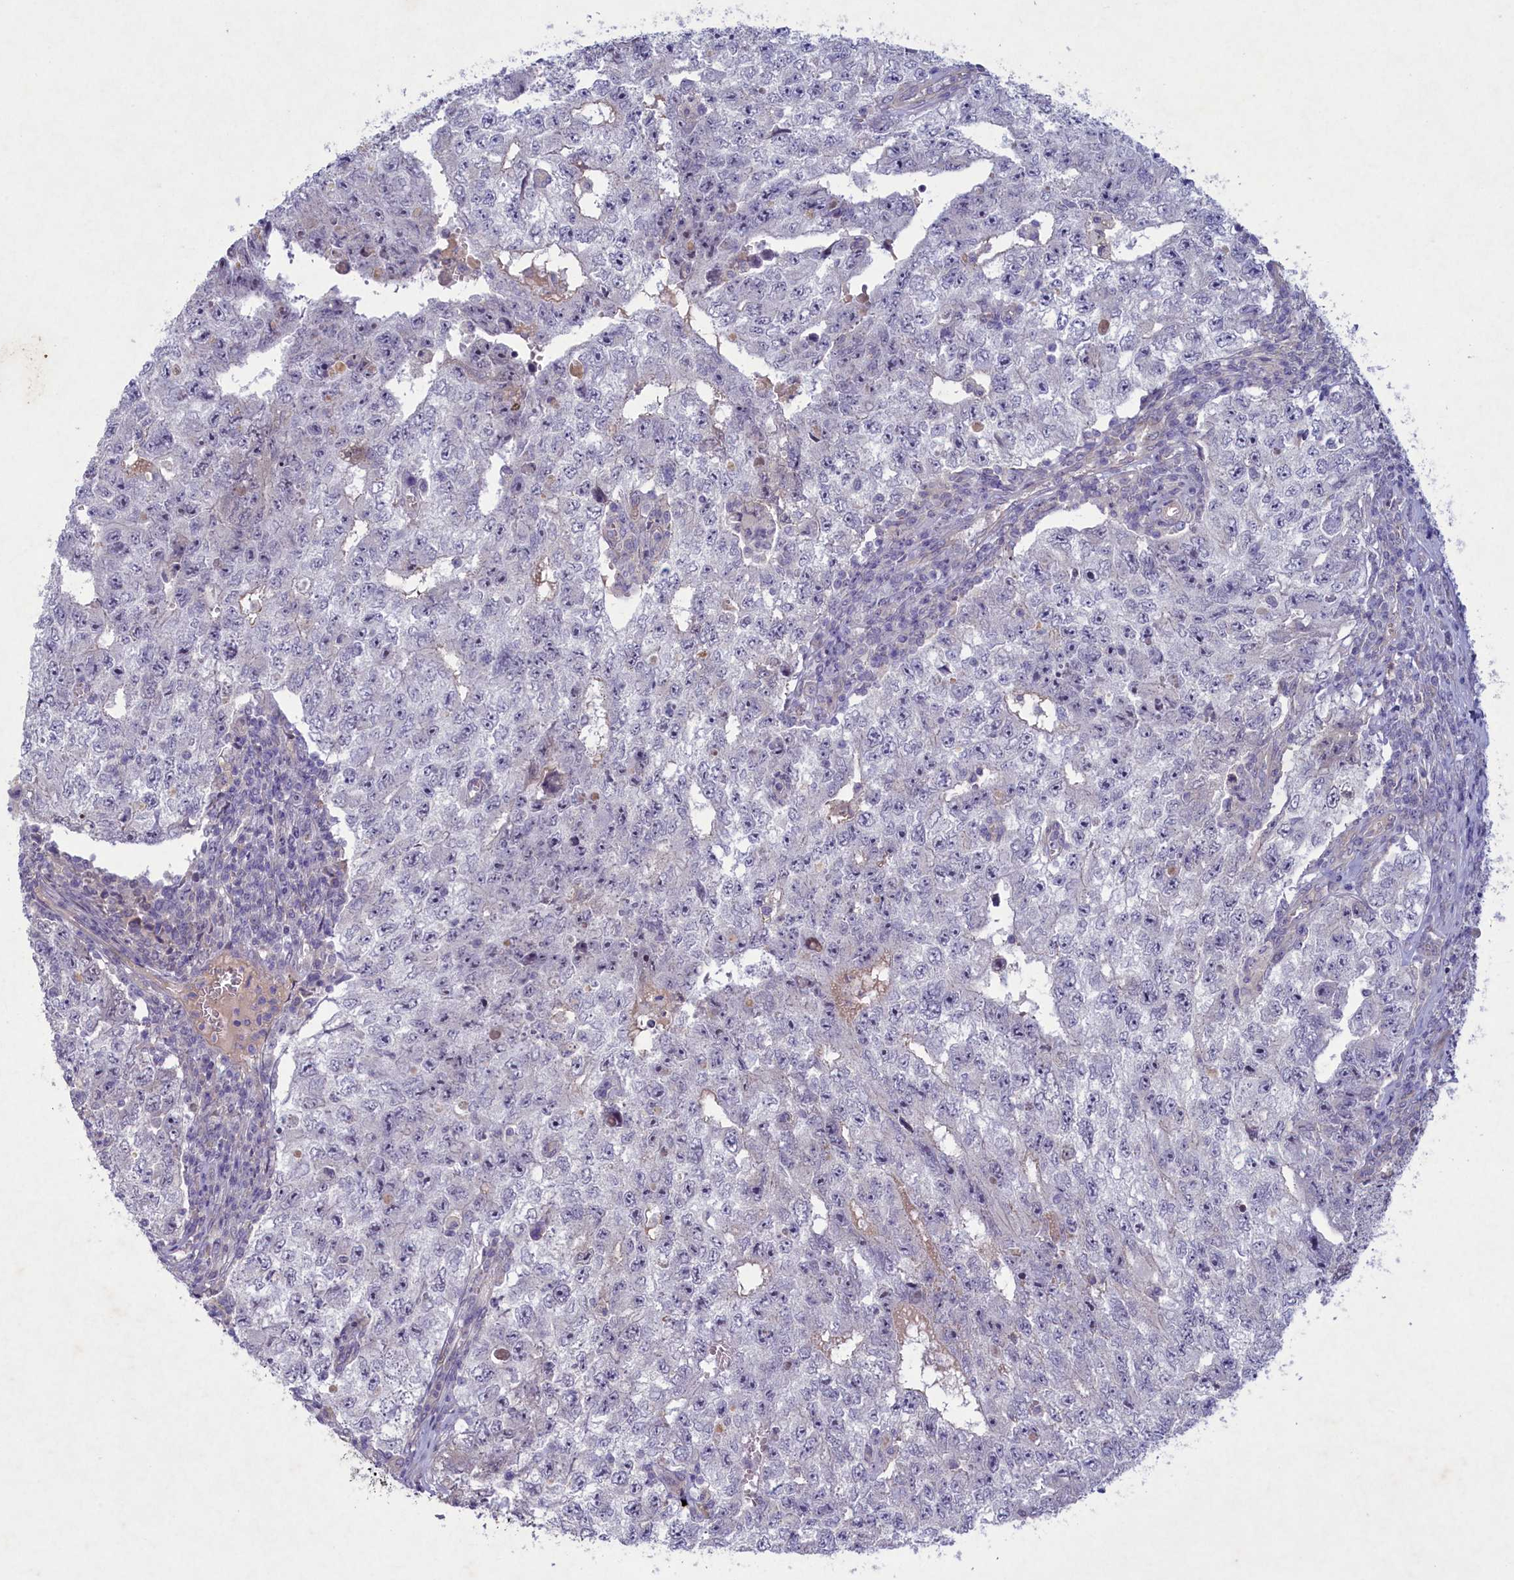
{"staining": {"intensity": "negative", "quantity": "none", "location": "none"}, "tissue": "testis cancer", "cell_type": "Tumor cells", "image_type": "cancer", "snomed": [{"axis": "morphology", "description": "Carcinoma, Embryonal, NOS"}, {"axis": "topography", "description": "Testis"}], "caption": "Human testis cancer (embryonal carcinoma) stained for a protein using immunohistochemistry (IHC) exhibits no positivity in tumor cells.", "gene": "PLEKHG6", "patient": {"sex": "male", "age": 17}}